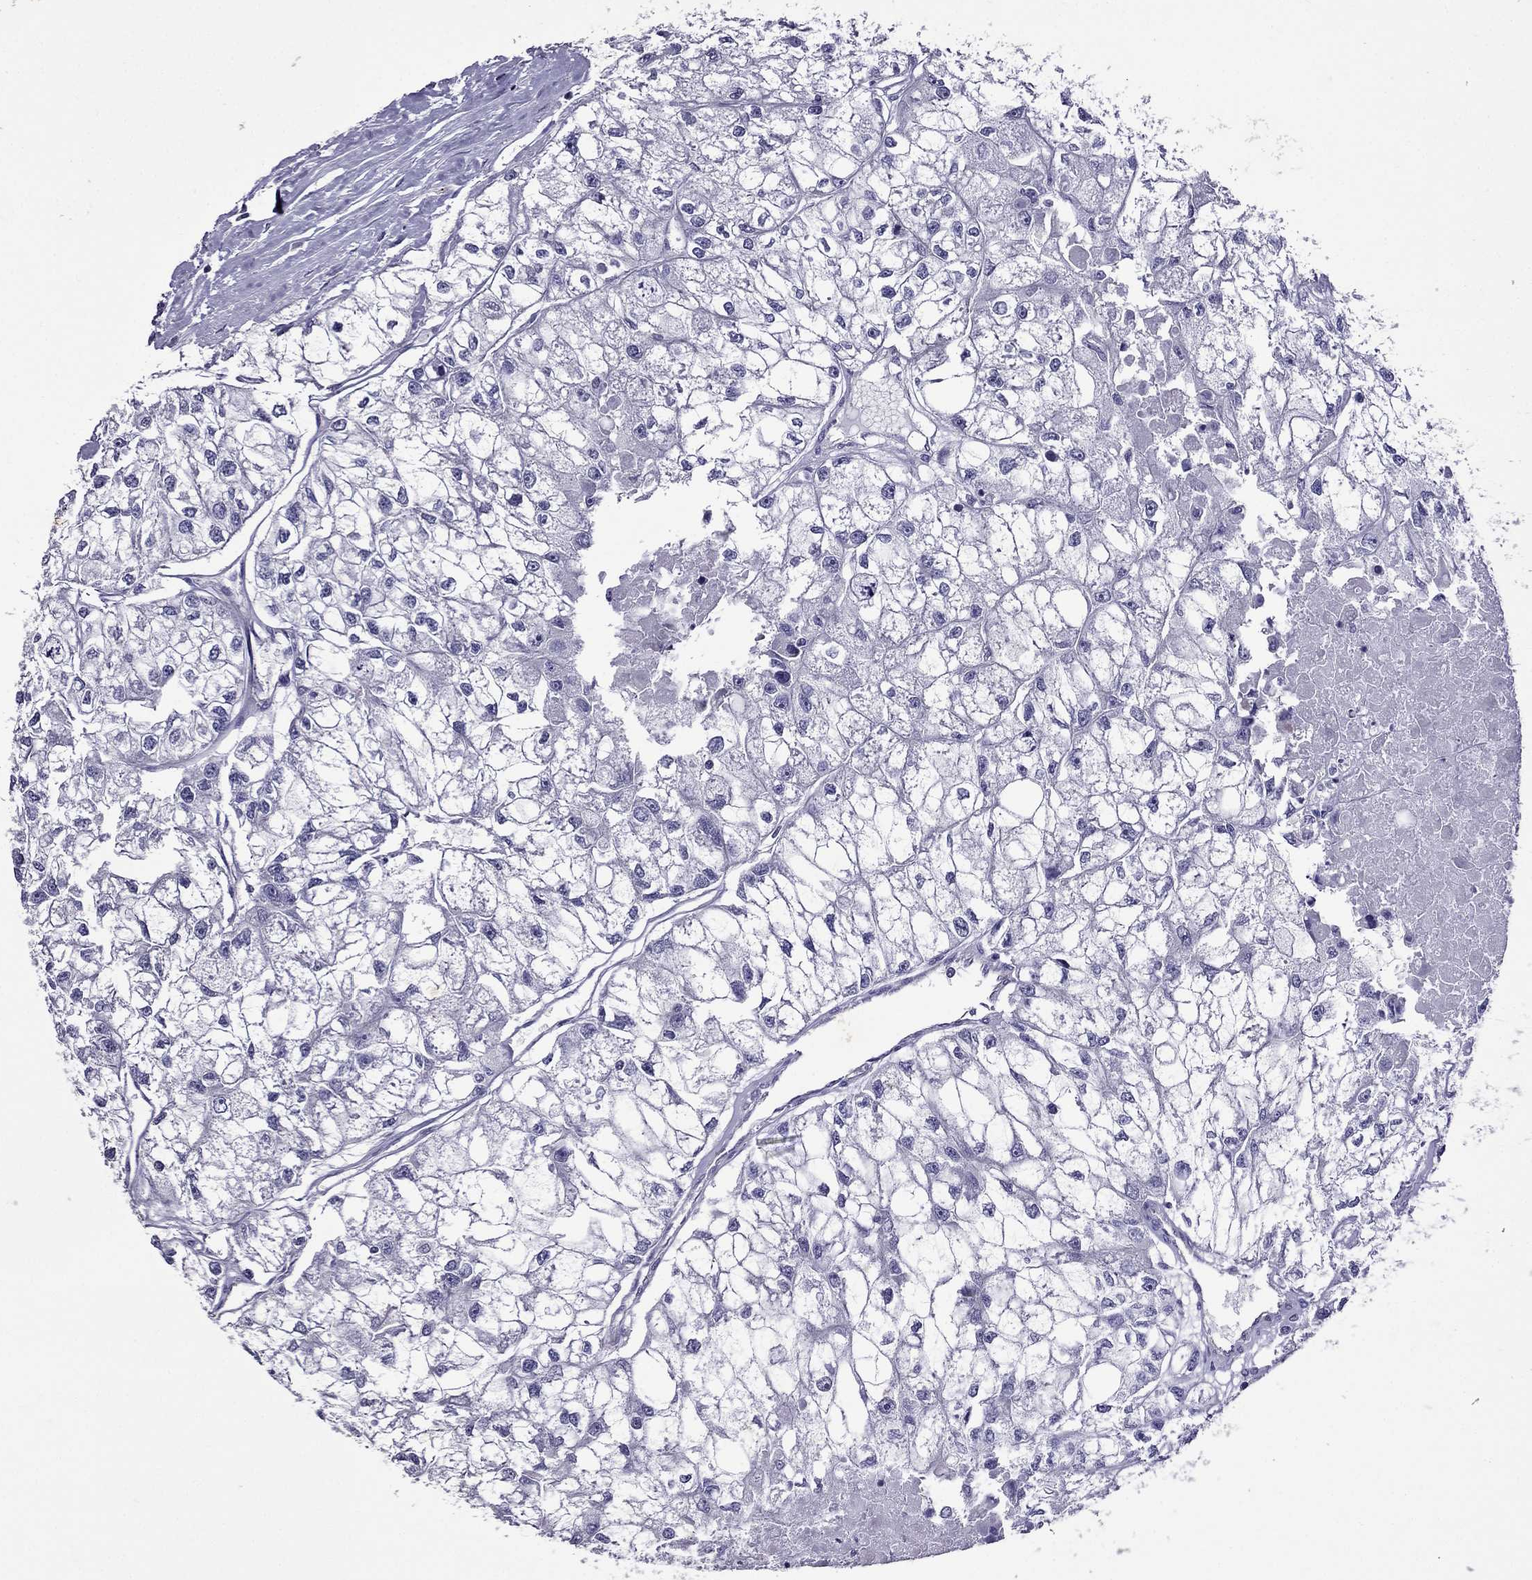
{"staining": {"intensity": "negative", "quantity": "none", "location": "none"}, "tissue": "renal cancer", "cell_type": "Tumor cells", "image_type": "cancer", "snomed": [{"axis": "morphology", "description": "Adenocarcinoma, NOS"}, {"axis": "topography", "description": "Kidney"}], "caption": "IHC of human adenocarcinoma (renal) displays no positivity in tumor cells.", "gene": "OXCT2", "patient": {"sex": "male", "age": 56}}